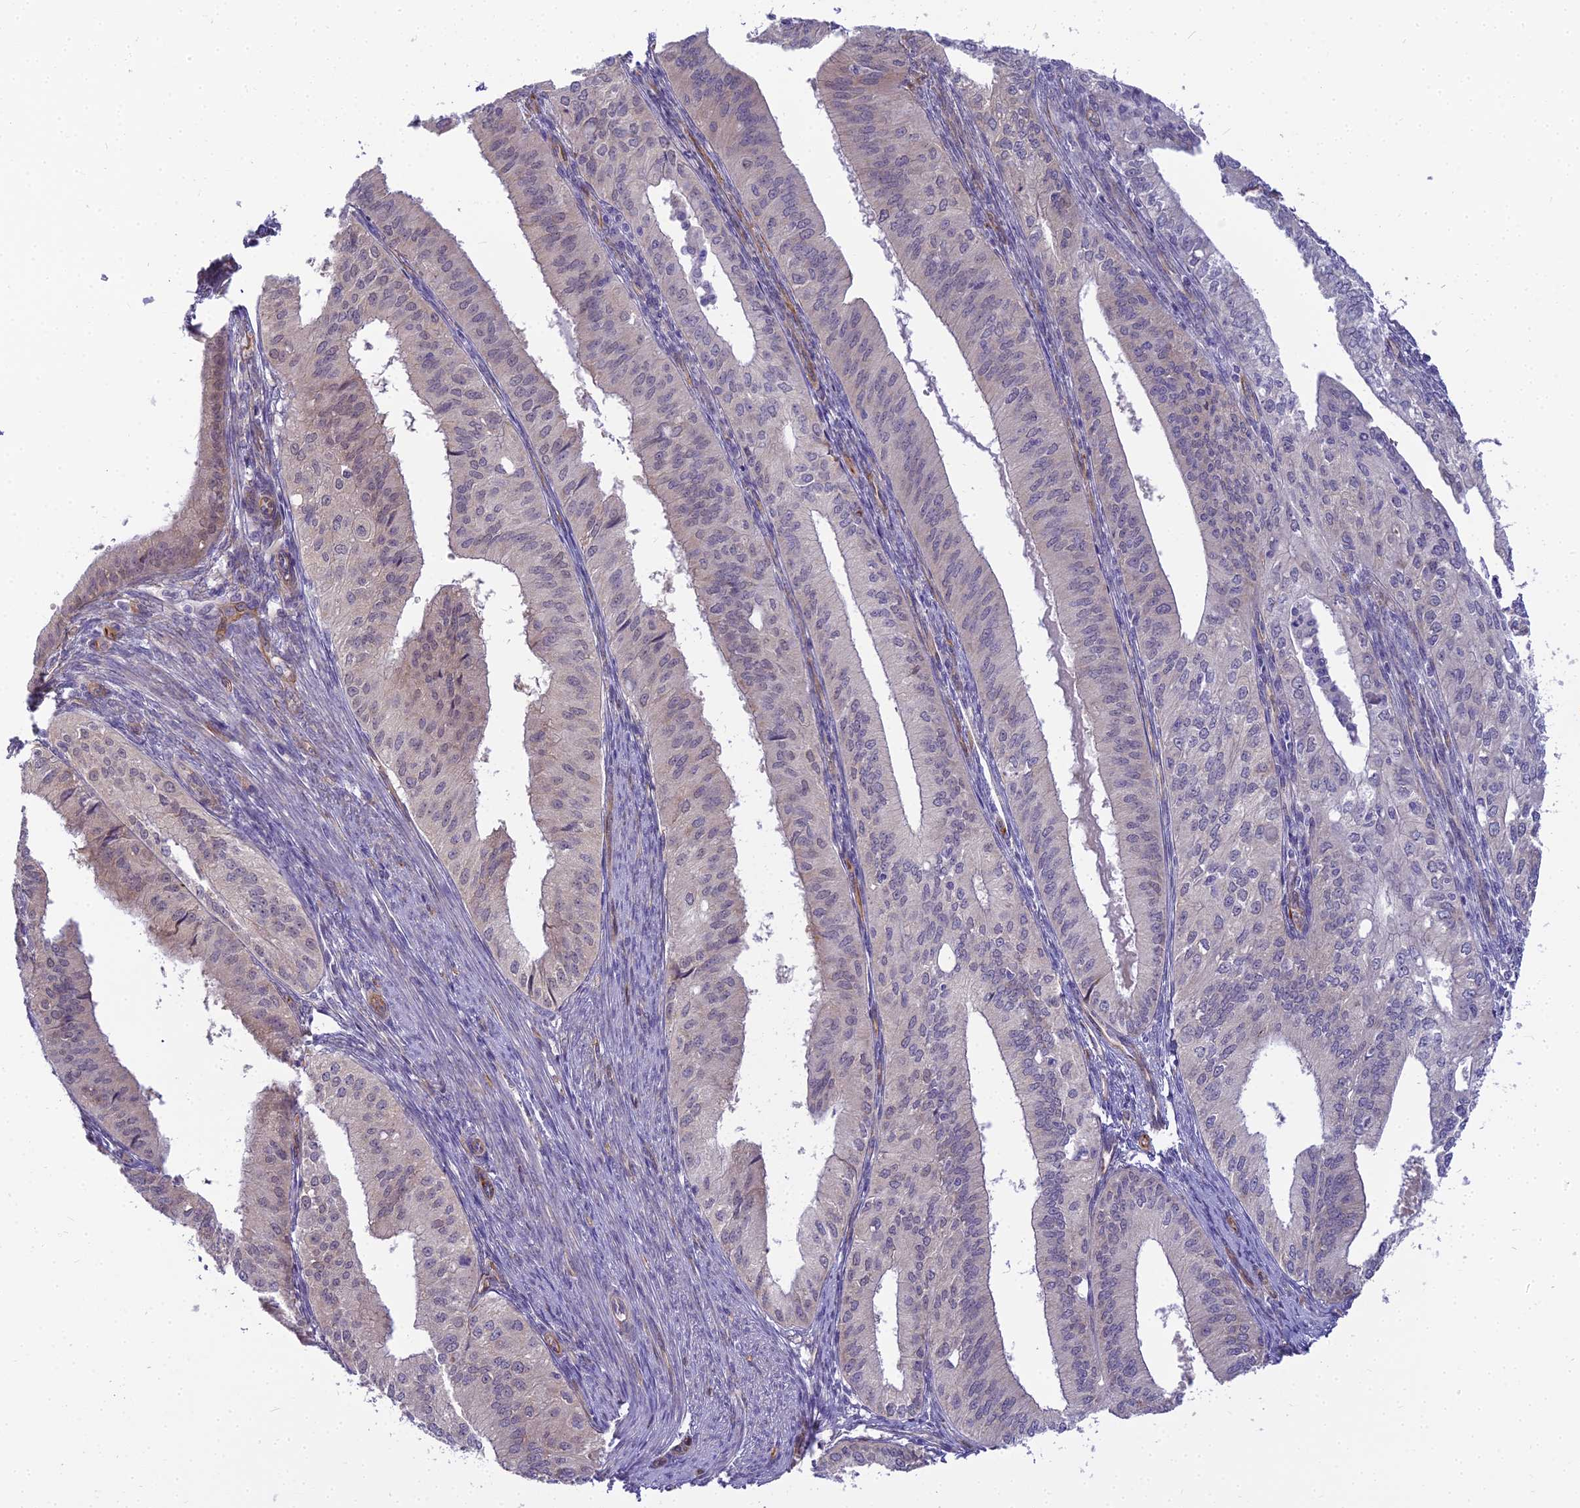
{"staining": {"intensity": "weak", "quantity": "<25%", "location": "nuclear"}, "tissue": "endometrial cancer", "cell_type": "Tumor cells", "image_type": "cancer", "snomed": [{"axis": "morphology", "description": "Adenocarcinoma, NOS"}, {"axis": "topography", "description": "Endometrium"}], "caption": "Protein analysis of endometrial cancer exhibits no significant staining in tumor cells.", "gene": "RGL3", "patient": {"sex": "female", "age": 50}}